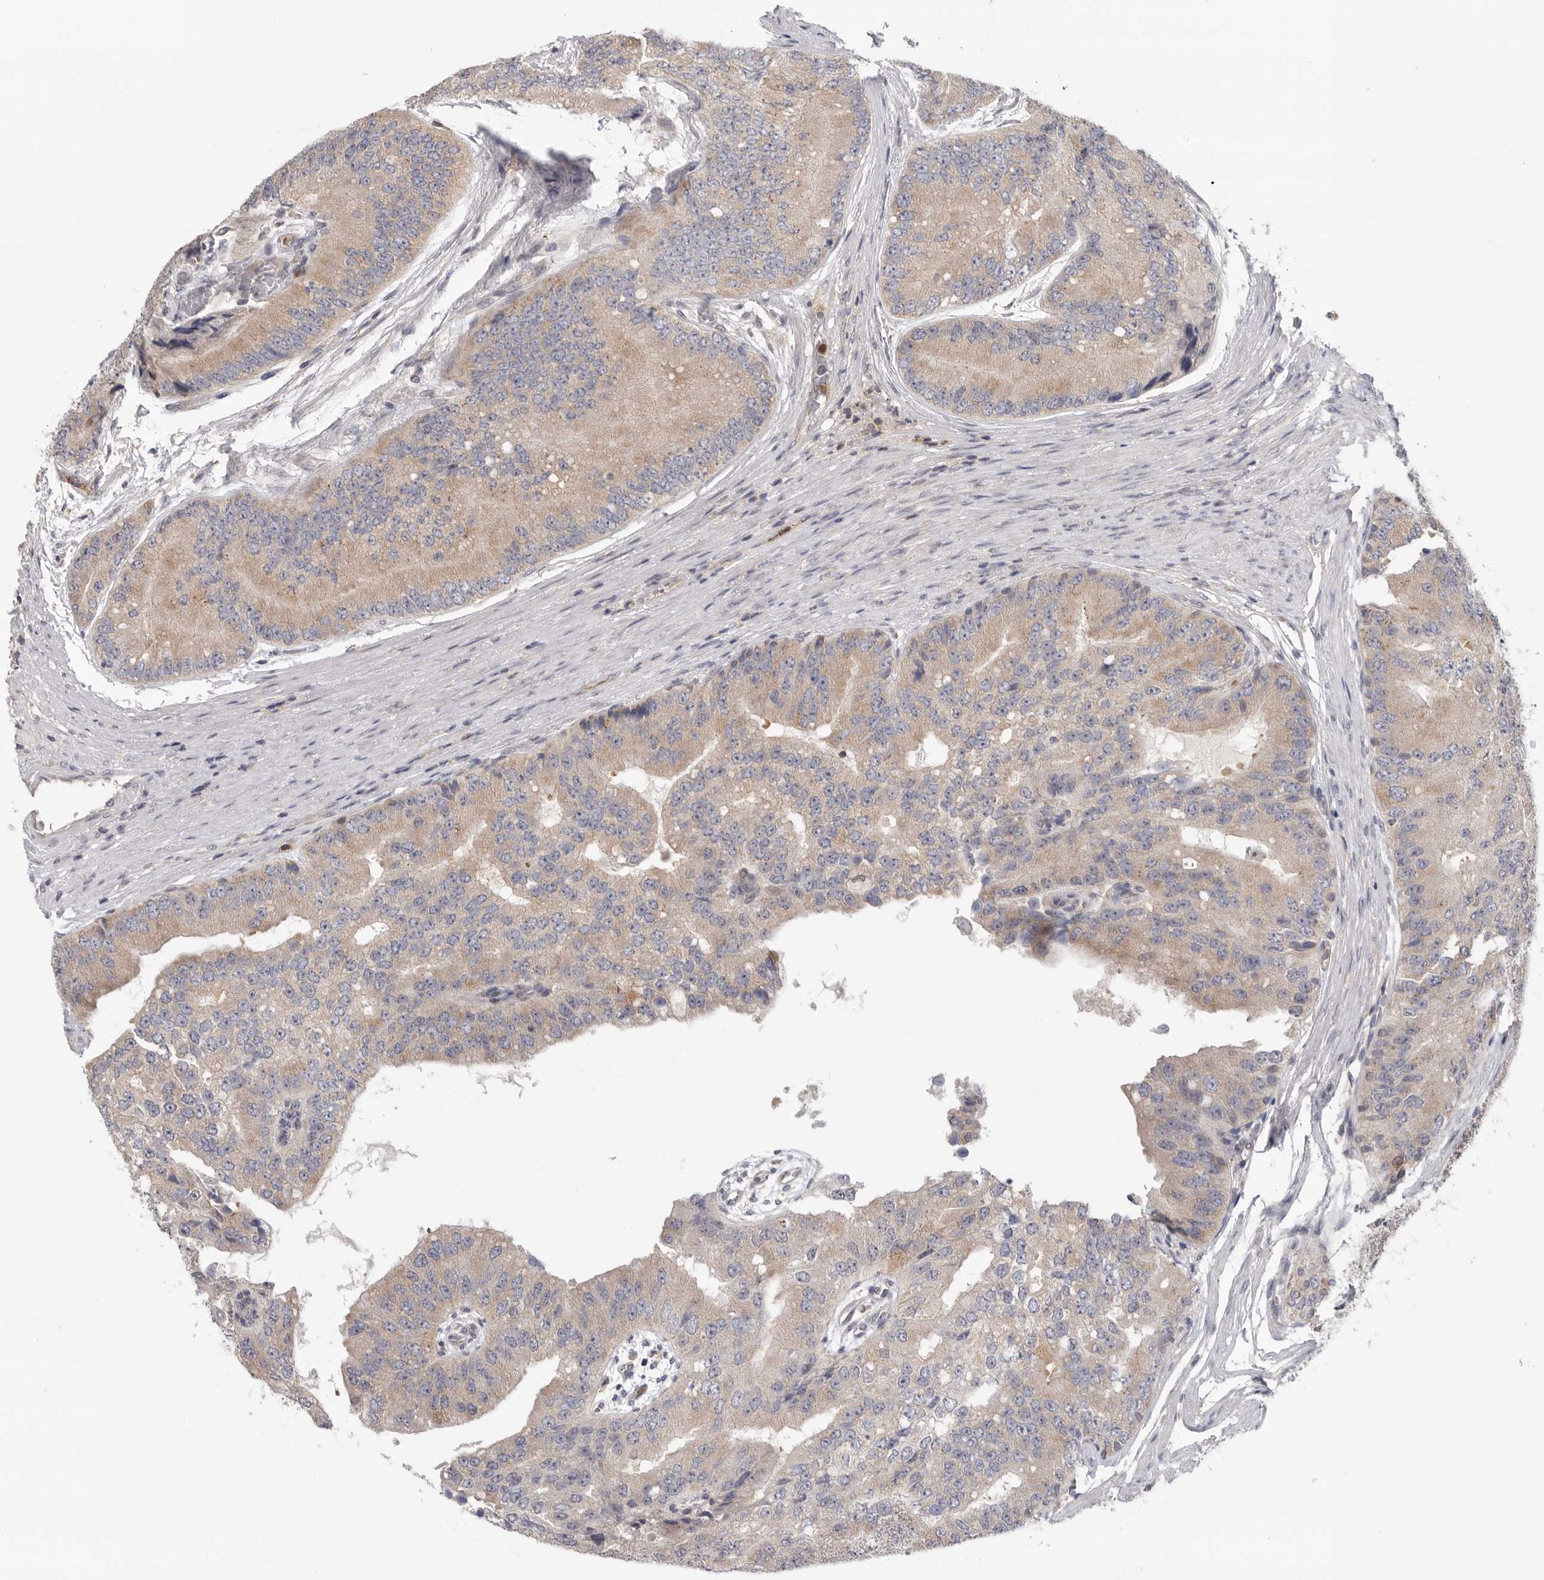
{"staining": {"intensity": "weak", "quantity": ">75%", "location": "cytoplasmic/membranous"}, "tissue": "prostate cancer", "cell_type": "Tumor cells", "image_type": "cancer", "snomed": [{"axis": "morphology", "description": "Adenocarcinoma, High grade"}, {"axis": "topography", "description": "Prostate"}], "caption": "Human prostate adenocarcinoma (high-grade) stained with a brown dye shows weak cytoplasmic/membranous positive positivity in about >75% of tumor cells.", "gene": "KLK5", "patient": {"sex": "male", "age": 70}}